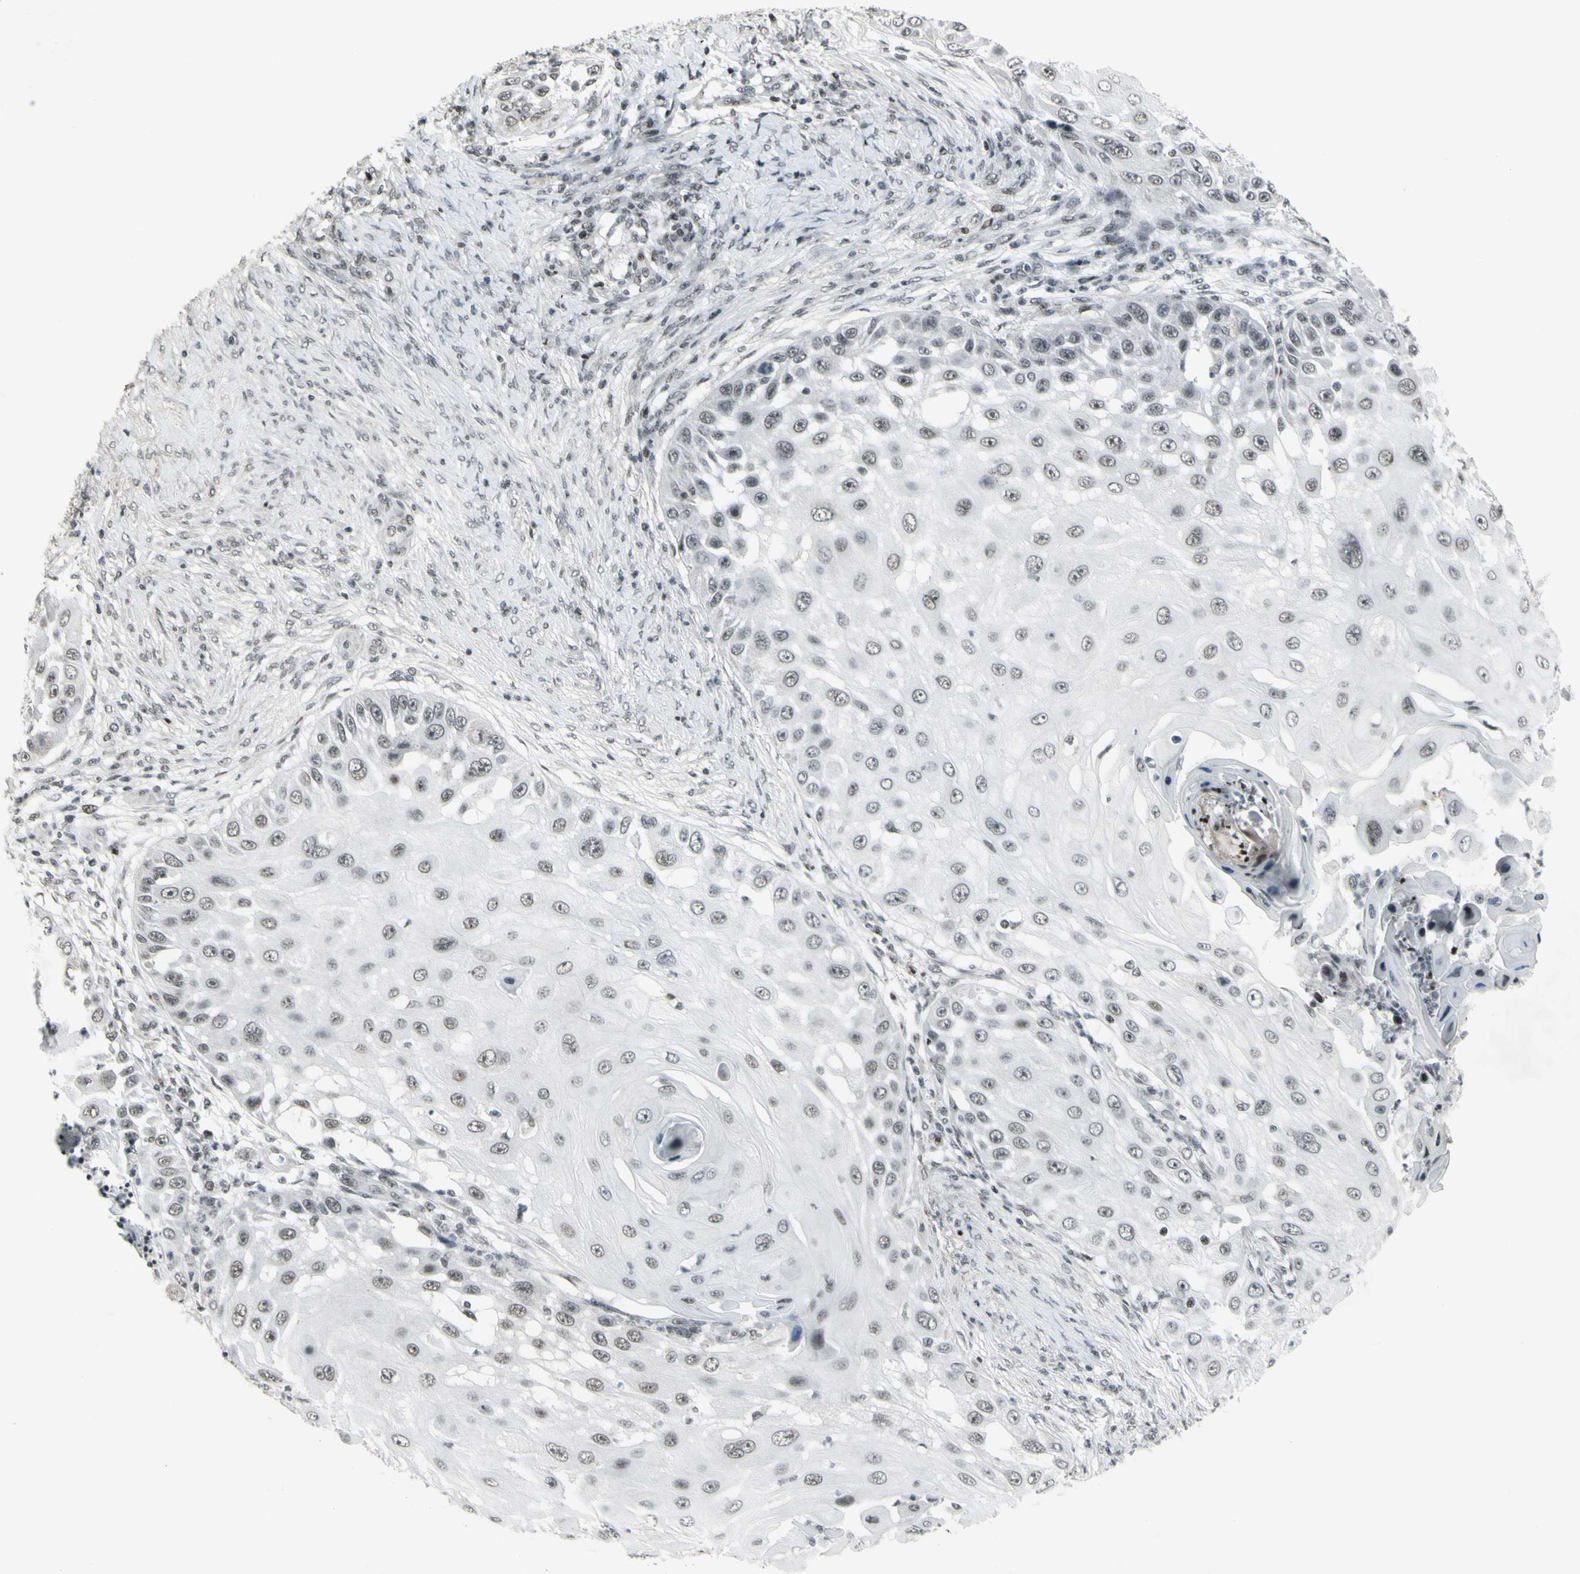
{"staining": {"intensity": "weak", "quantity": "25%-75%", "location": "nuclear"}, "tissue": "skin cancer", "cell_type": "Tumor cells", "image_type": "cancer", "snomed": [{"axis": "morphology", "description": "Squamous cell carcinoma, NOS"}, {"axis": "topography", "description": "Skin"}], "caption": "The image exhibits immunohistochemical staining of skin cancer. There is weak nuclear staining is identified in about 25%-75% of tumor cells.", "gene": "SUPT6H", "patient": {"sex": "female", "age": 44}}